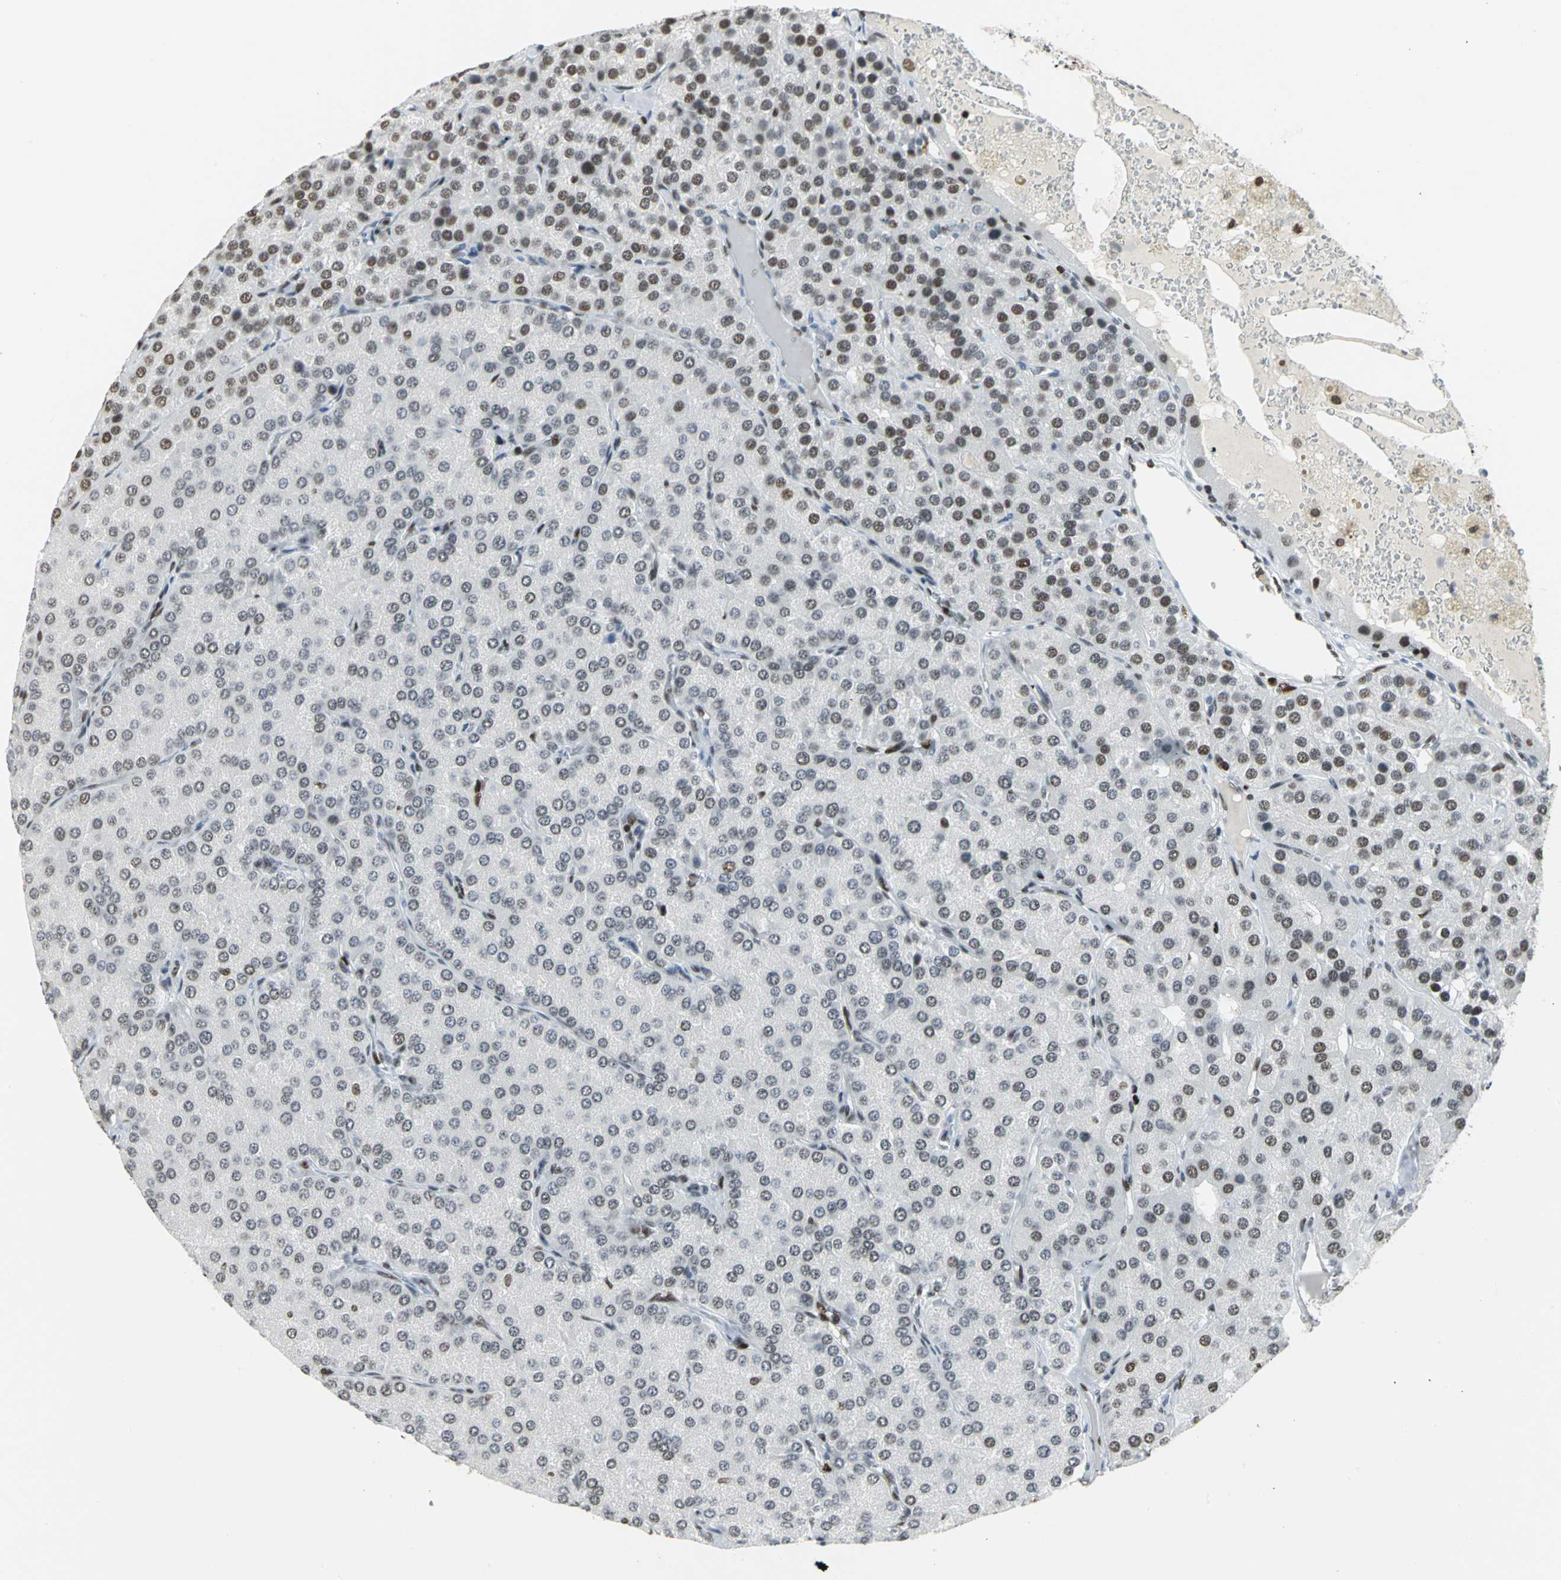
{"staining": {"intensity": "weak", "quantity": "<25%", "location": "nuclear"}, "tissue": "parathyroid gland", "cell_type": "Glandular cells", "image_type": "normal", "snomed": [{"axis": "morphology", "description": "Normal tissue, NOS"}, {"axis": "morphology", "description": "Adenoma, NOS"}, {"axis": "topography", "description": "Parathyroid gland"}], "caption": "Normal parathyroid gland was stained to show a protein in brown. There is no significant staining in glandular cells.", "gene": "HNRNPD", "patient": {"sex": "female", "age": 86}}